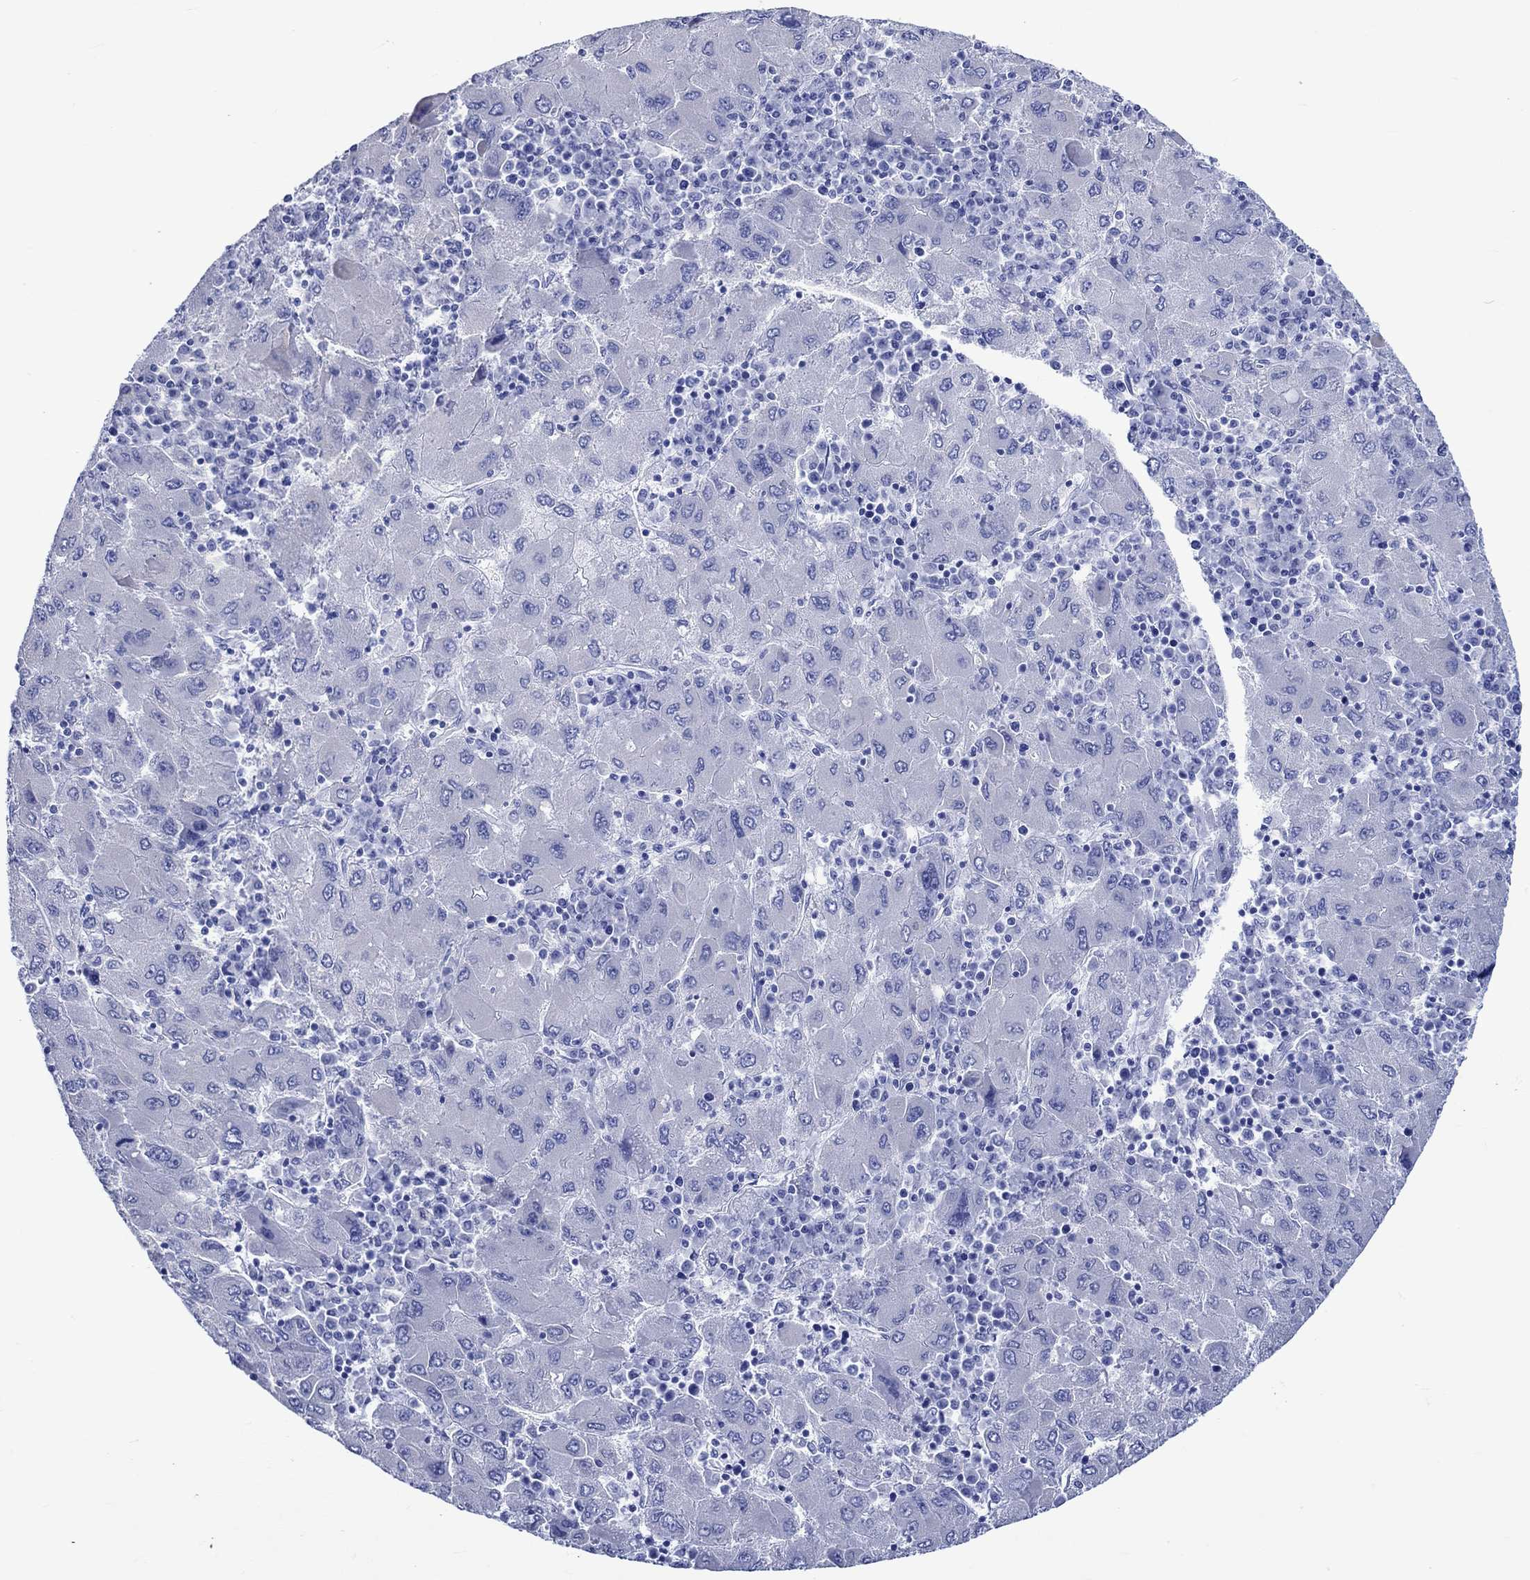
{"staining": {"intensity": "negative", "quantity": "none", "location": "none"}, "tissue": "liver cancer", "cell_type": "Tumor cells", "image_type": "cancer", "snomed": [{"axis": "morphology", "description": "Carcinoma, Hepatocellular, NOS"}, {"axis": "topography", "description": "Liver"}], "caption": "Immunohistochemistry histopathology image of hepatocellular carcinoma (liver) stained for a protein (brown), which reveals no positivity in tumor cells.", "gene": "CRYAB", "patient": {"sex": "male", "age": 75}}